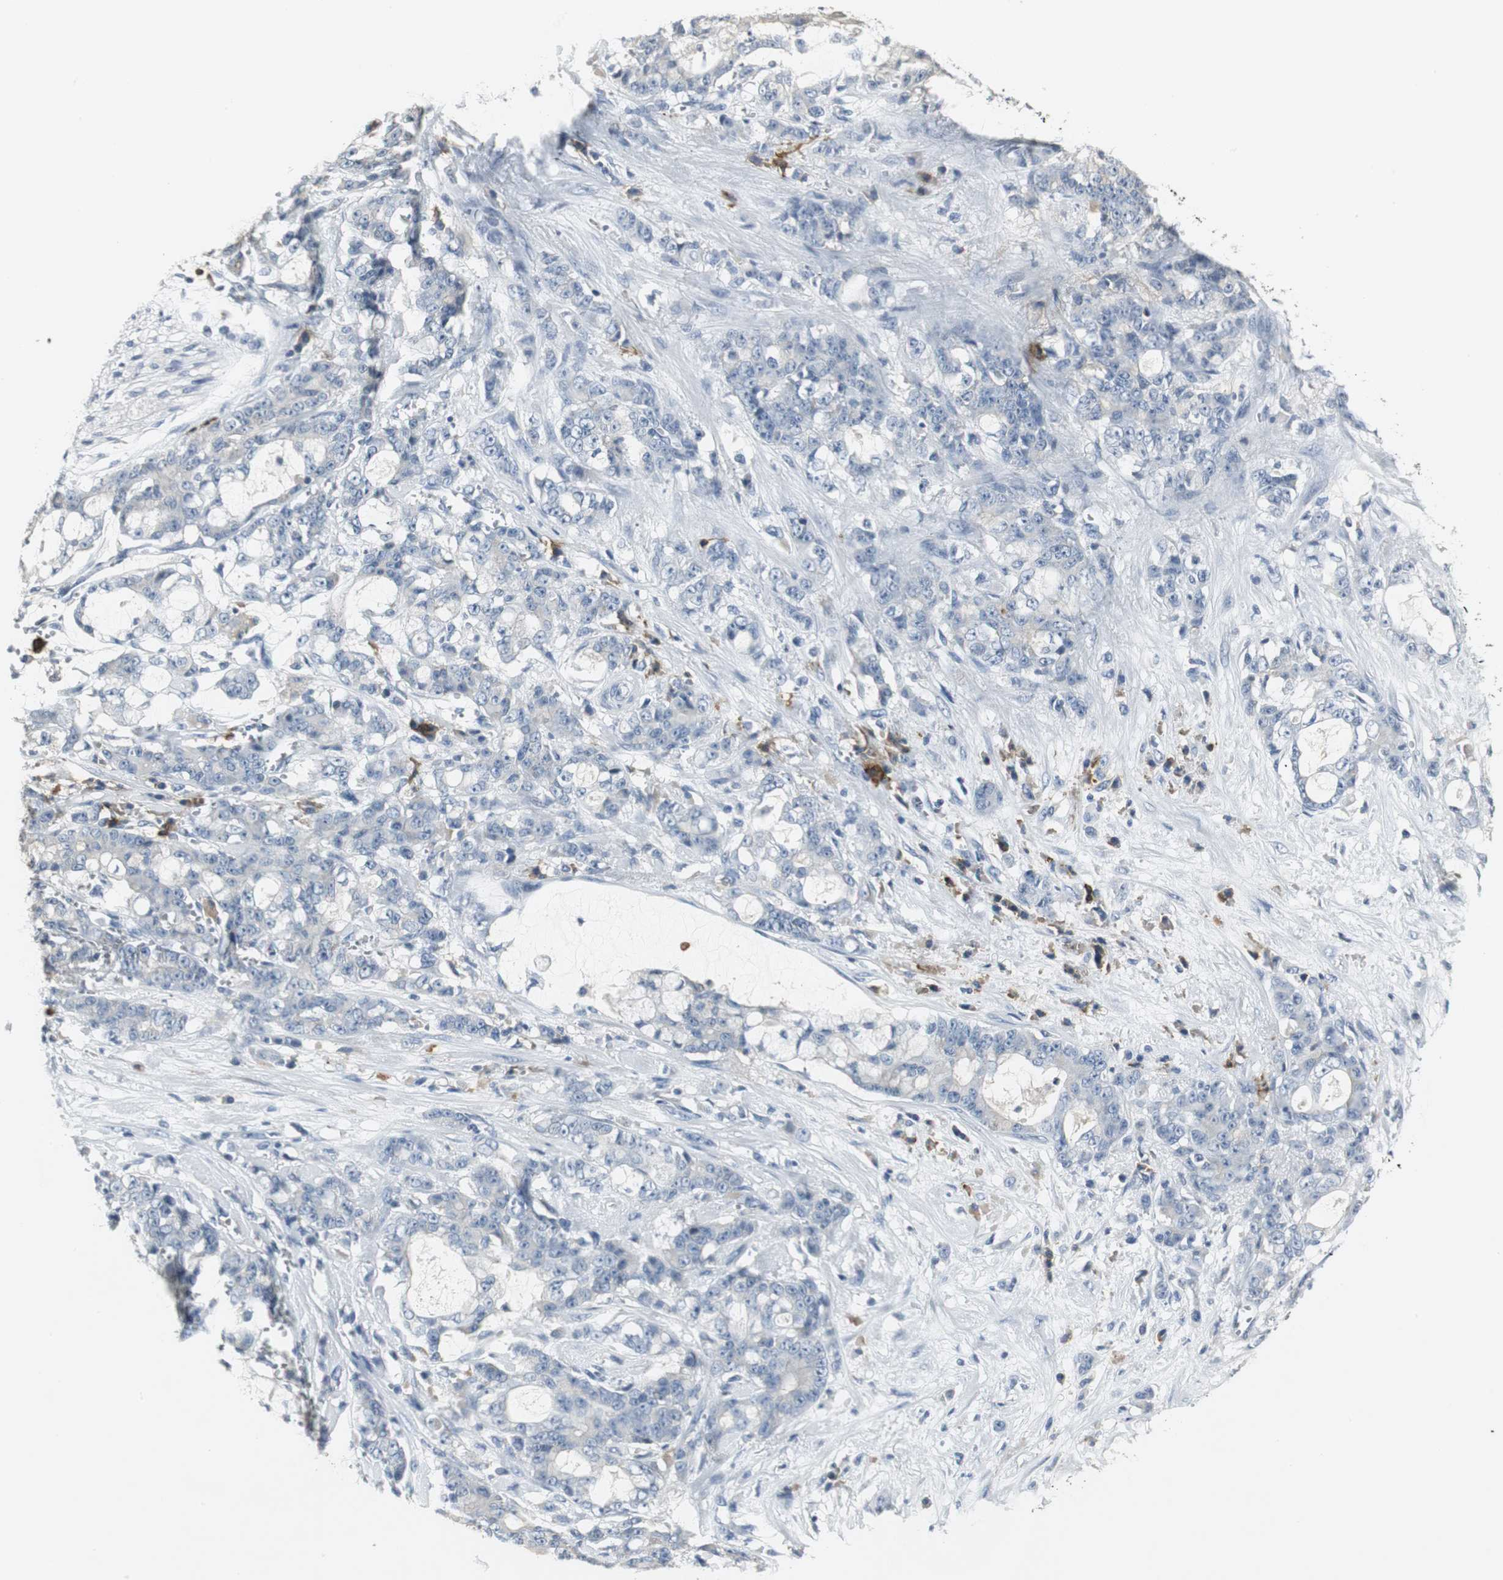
{"staining": {"intensity": "weak", "quantity": "25%-75%", "location": "cytoplasmic/membranous"}, "tissue": "pancreatic cancer", "cell_type": "Tumor cells", "image_type": "cancer", "snomed": [{"axis": "morphology", "description": "Adenocarcinoma, NOS"}, {"axis": "topography", "description": "Pancreas"}], "caption": "Protein staining displays weak cytoplasmic/membranous staining in approximately 25%-75% of tumor cells in pancreatic adenocarcinoma.", "gene": "SLC2A5", "patient": {"sex": "female", "age": 73}}